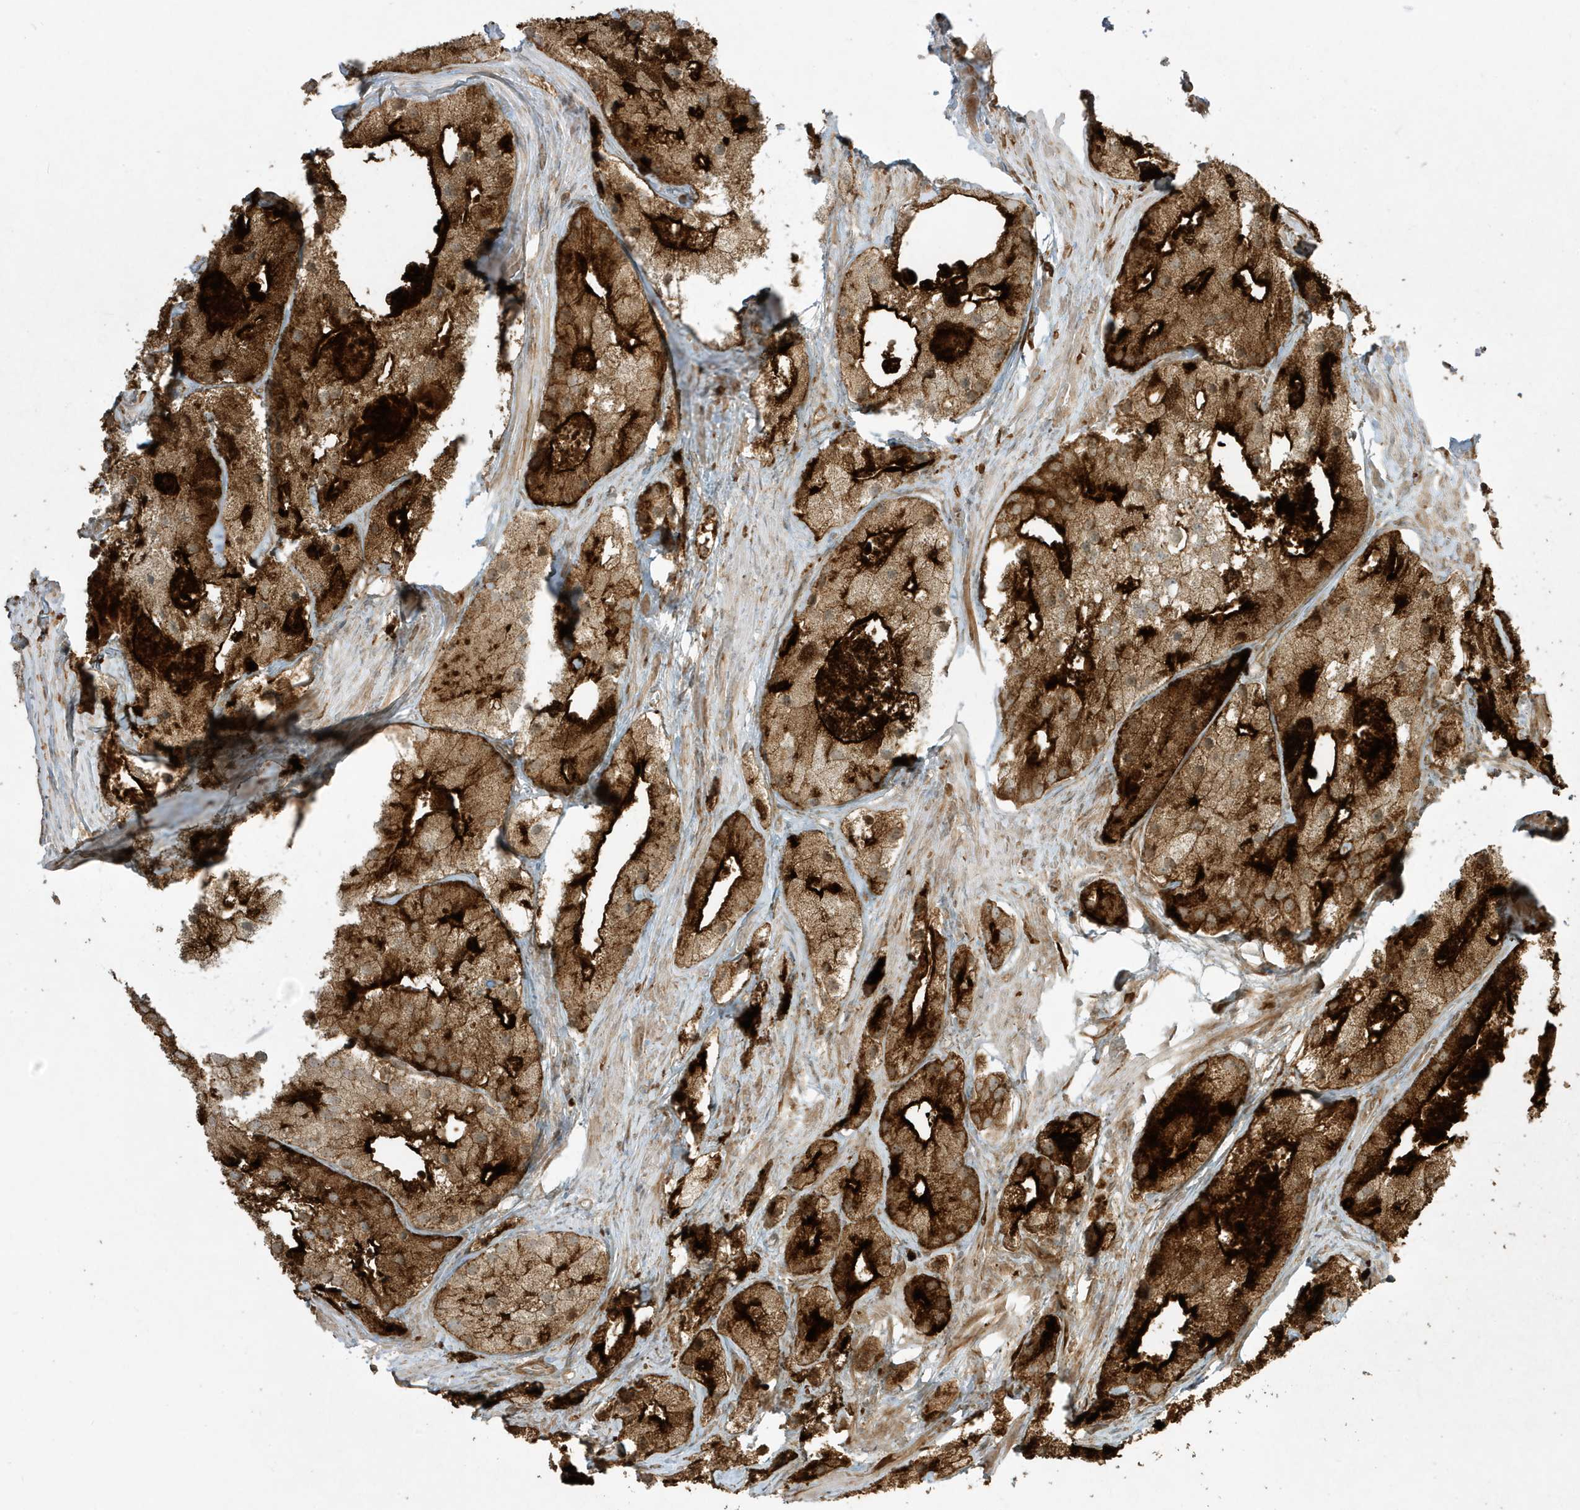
{"staining": {"intensity": "strong", "quantity": ">75%", "location": "cytoplasmic/membranous"}, "tissue": "prostate cancer", "cell_type": "Tumor cells", "image_type": "cancer", "snomed": [{"axis": "morphology", "description": "Adenocarcinoma, Low grade"}, {"axis": "topography", "description": "Prostate"}], "caption": "Immunohistochemistry (IHC) image of neoplastic tissue: human prostate cancer stained using immunohistochemistry (IHC) shows high levels of strong protein expression localized specifically in the cytoplasmic/membranous of tumor cells, appearing as a cytoplasmic/membranous brown color.", "gene": "SCARF2", "patient": {"sex": "male", "age": 69}}